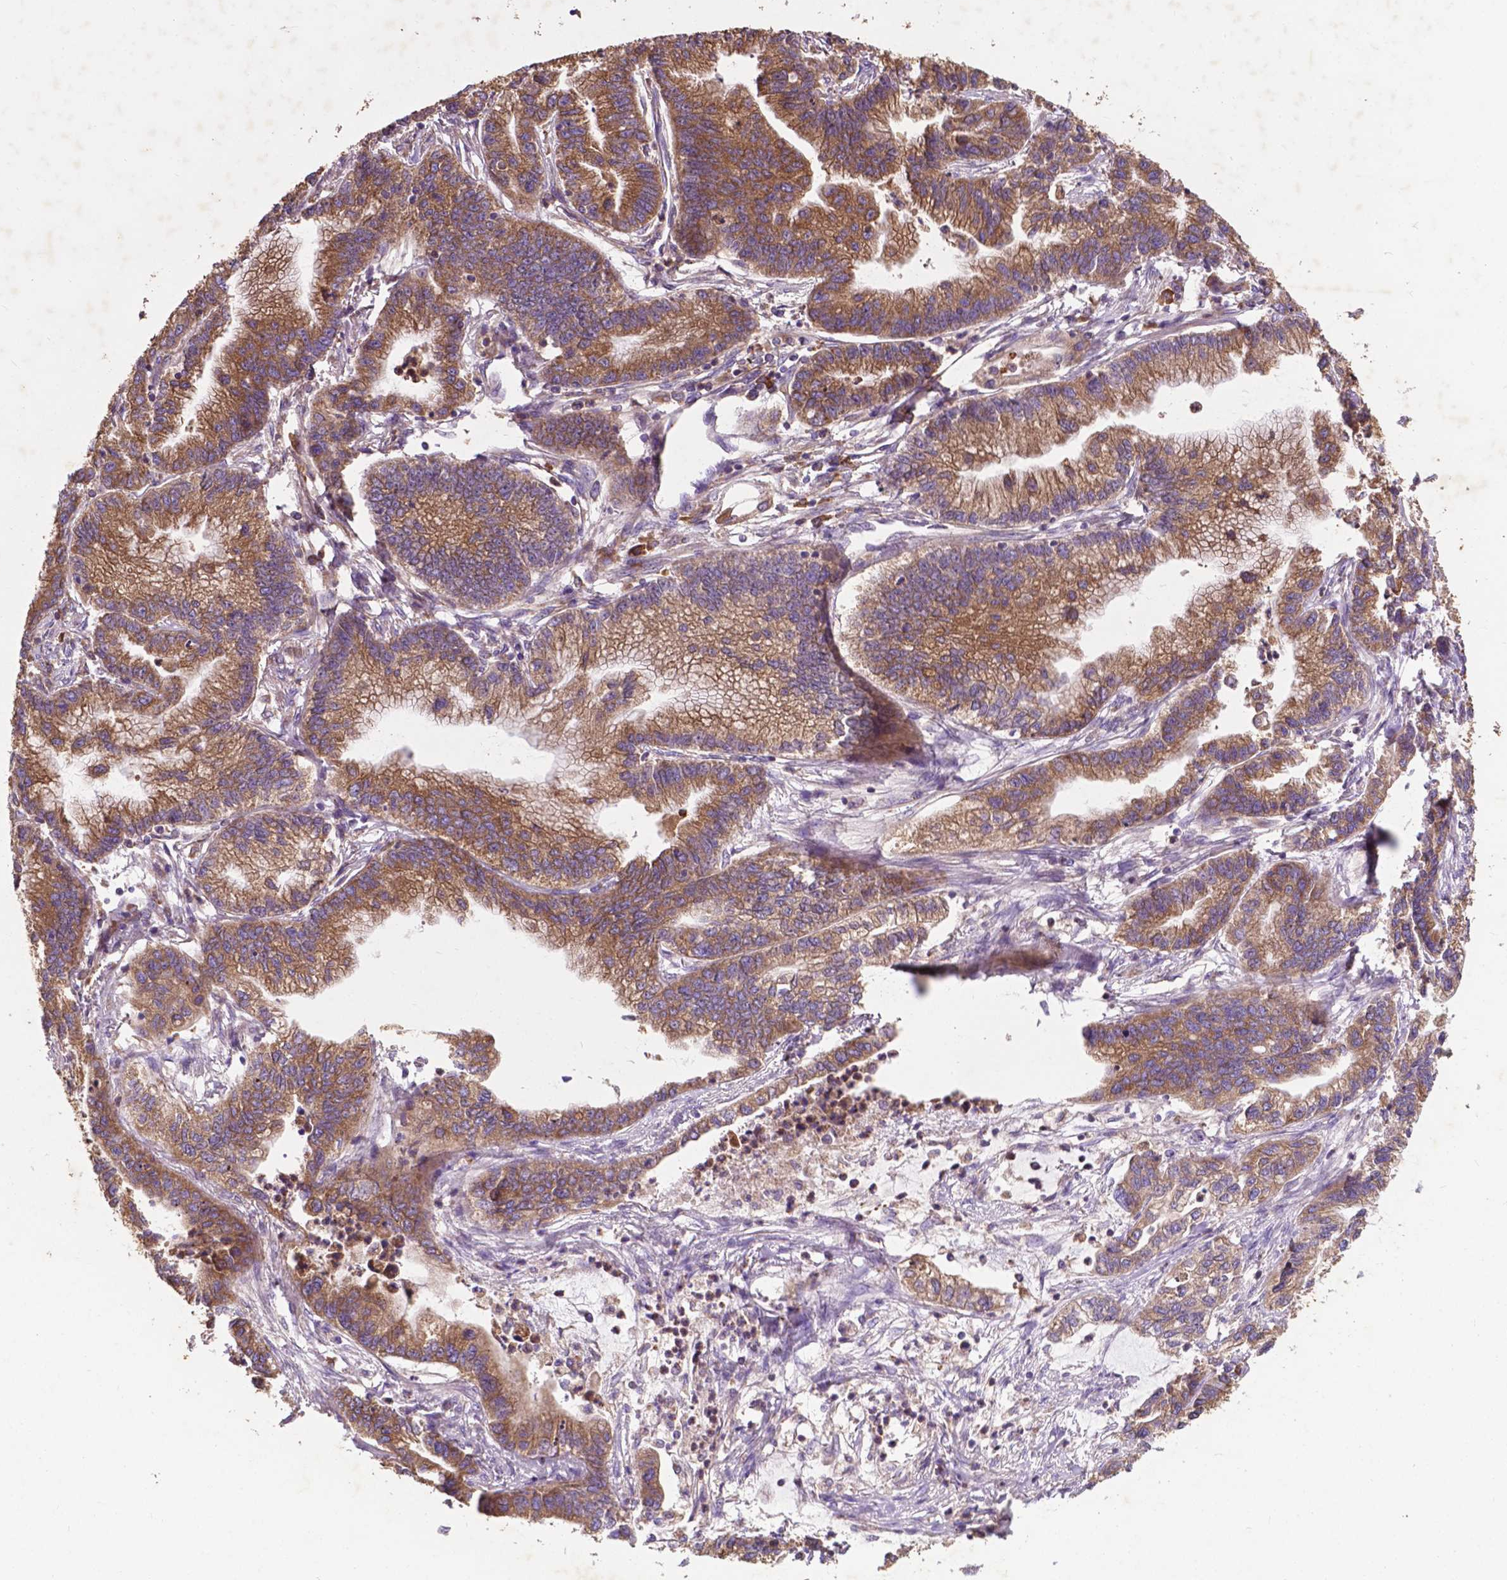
{"staining": {"intensity": "moderate", "quantity": ">75%", "location": "cytoplasmic/membranous"}, "tissue": "stomach cancer", "cell_type": "Tumor cells", "image_type": "cancer", "snomed": [{"axis": "morphology", "description": "Adenocarcinoma, NOS"}, {"axis": "topography", "description": "Stomach"}], "caption": "DAB immunohistochemical staining of human stomach cancer displays moderate cytoplasmic/membranous protein staining in about >75% of tumor cells. (brown staining indicates protein expression, while blue staining denotes nuclei).", "gene": "CCDC71L", "patient": {"sex": "male", "age": 83}}